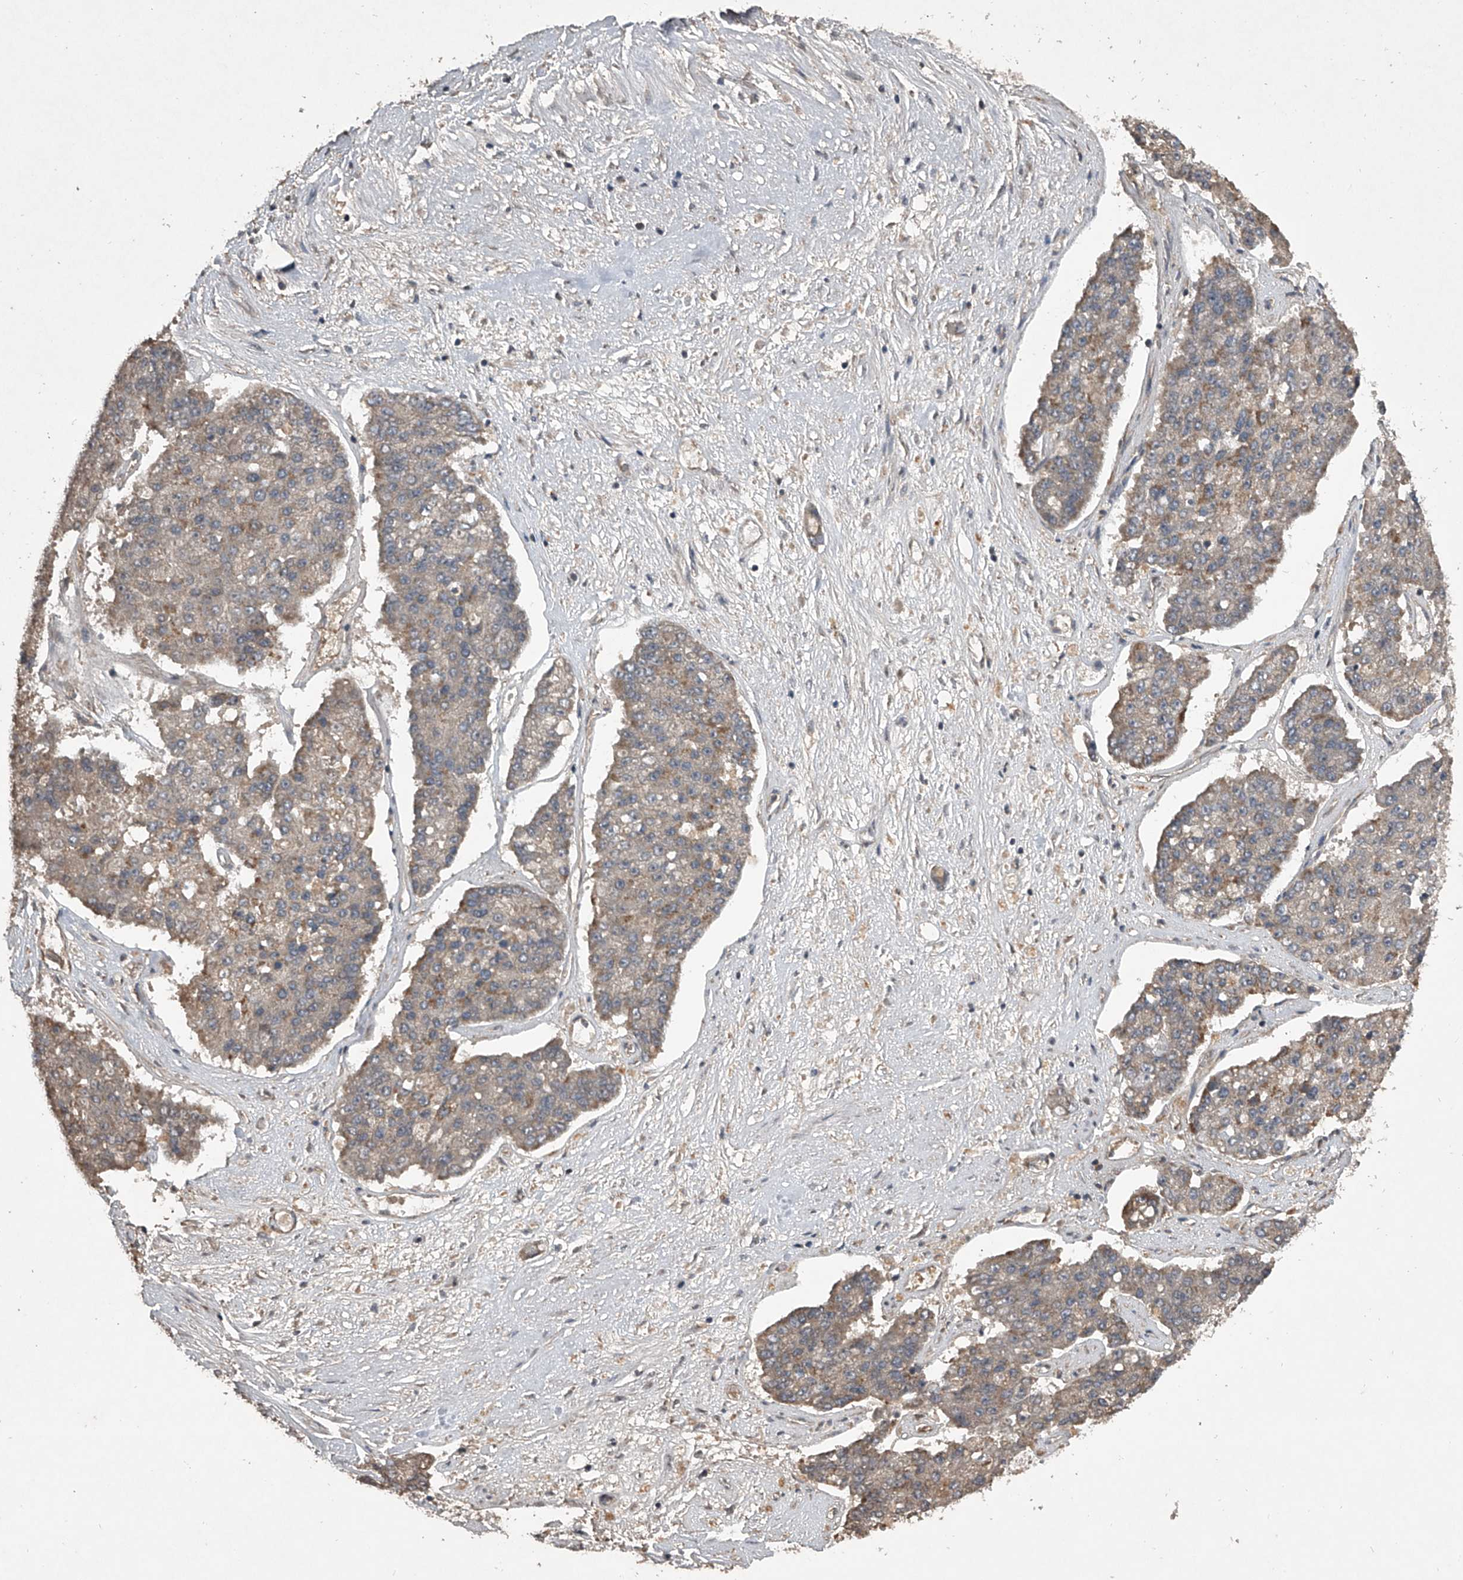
{"staining": {"intensity": "moderate", "quantity": "<25%", "location": "cytoplasmic/membranous"}, "tissue": "pancreatic cancer", "cell_type": "Tumor cells", "image_type": "cancer", "snomed": [{"axis": "morphology", "description": "Adenocarcinoma, NOS"}, {"axis": "topography", "description": "Pancreas"}], "caption": "High-power microscopy captured an IHC image of adenocarcinoma (pancreatic), revealing moderate cytoplasmic/membranous positivity in about <25% of tumor cells. (DAB (3,3'-diaminobenzidine) IHC with brightfield microscopy, high magnification).", "gene": "NFS1", "patient": {"sex": "male", "age": 50}}